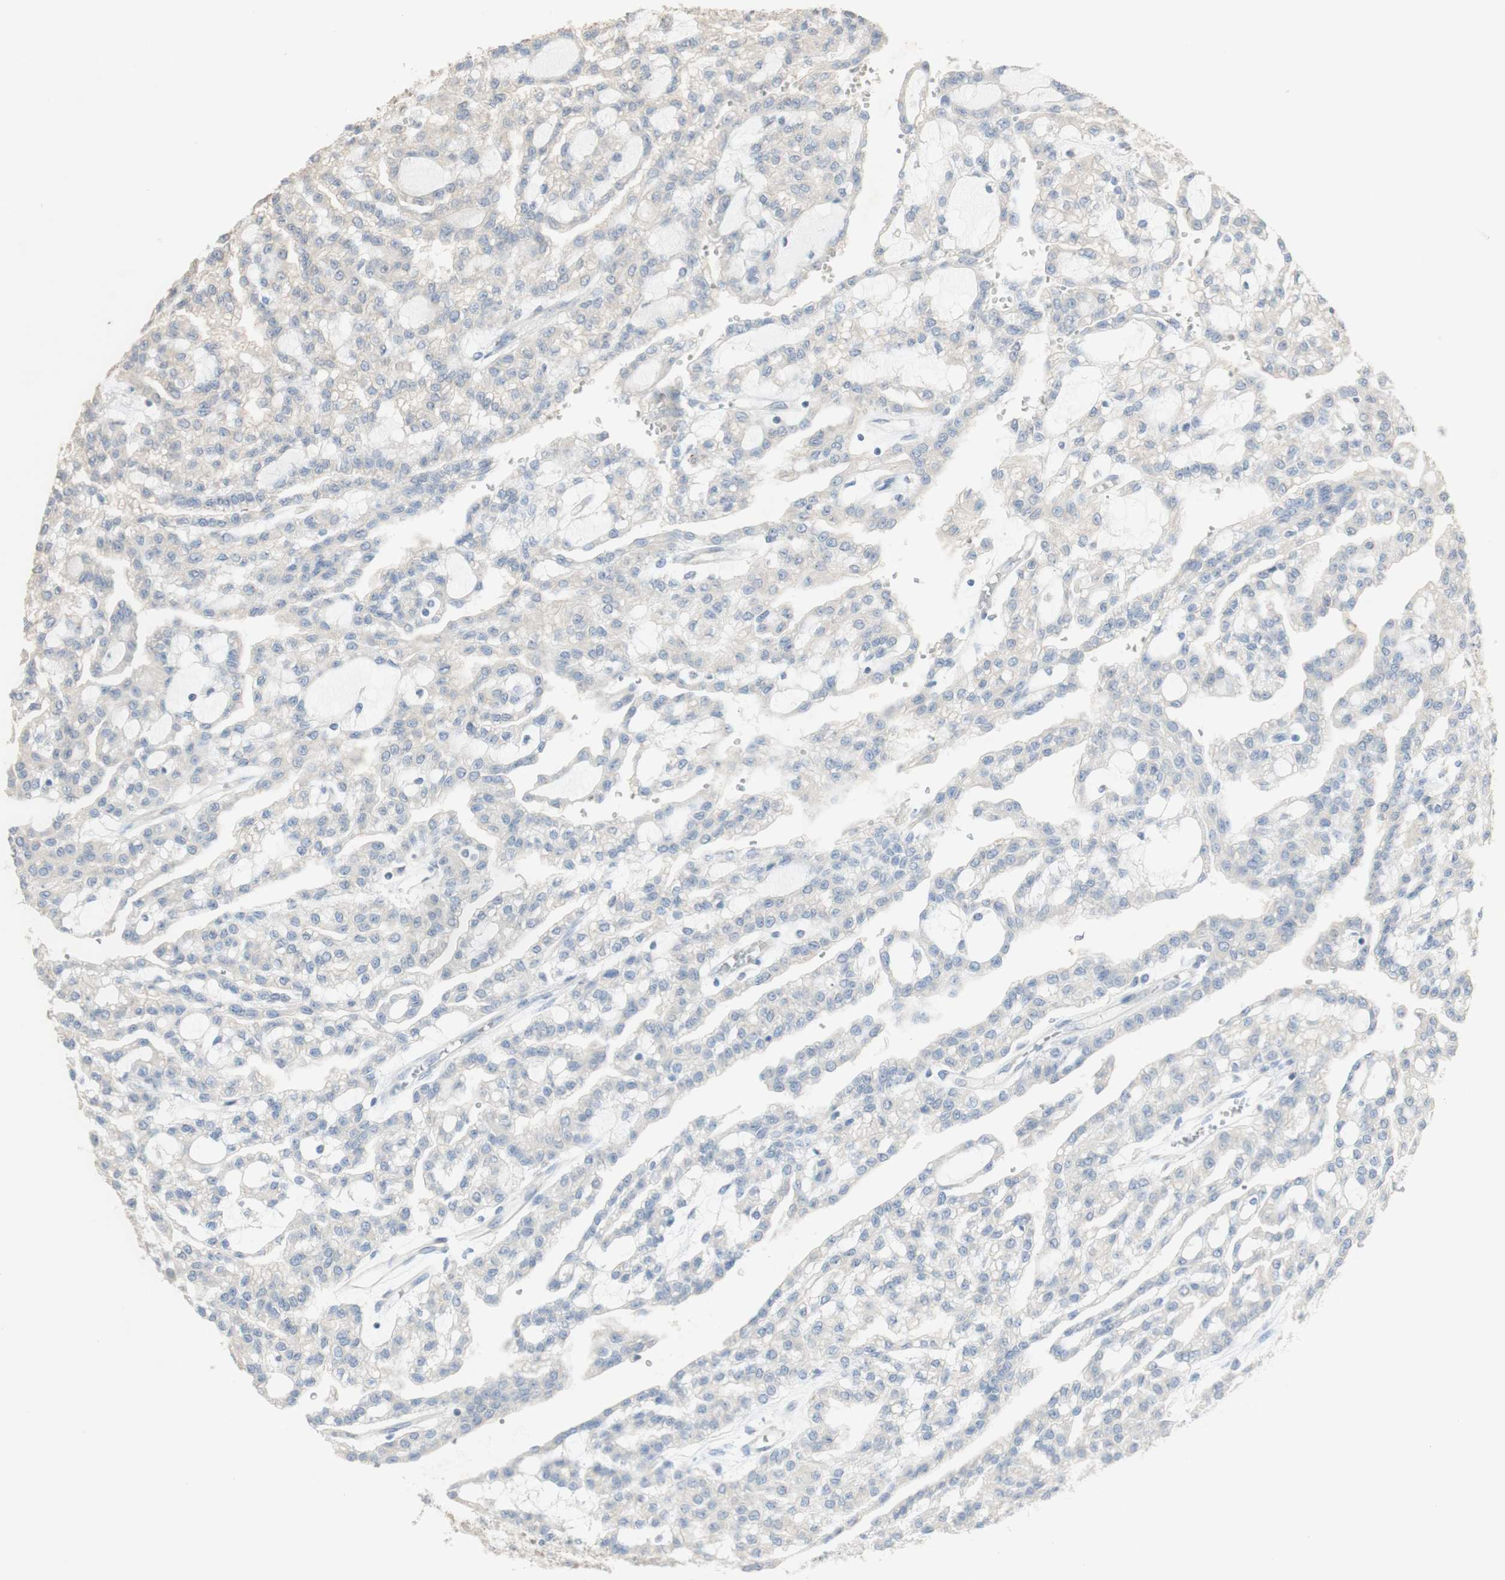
{"staining": {"intensity": "negative", "quantity": "none", "location": "none"}, "tissue": "renal cancer", "cell_type": "Tumor cells", "image_type": "cancer", "snomed": [{"axis": "morphology", "description": "Adenocarcinoma, NOS"}, {"axis": "topography", "description": "Kidney"}], "caption": "Adenocarcinoma (renal) stained for a protein using IHC shows no expression tumor cells.", "gene": "MANEA", "patient": {"sex": "male", "age": 63}}